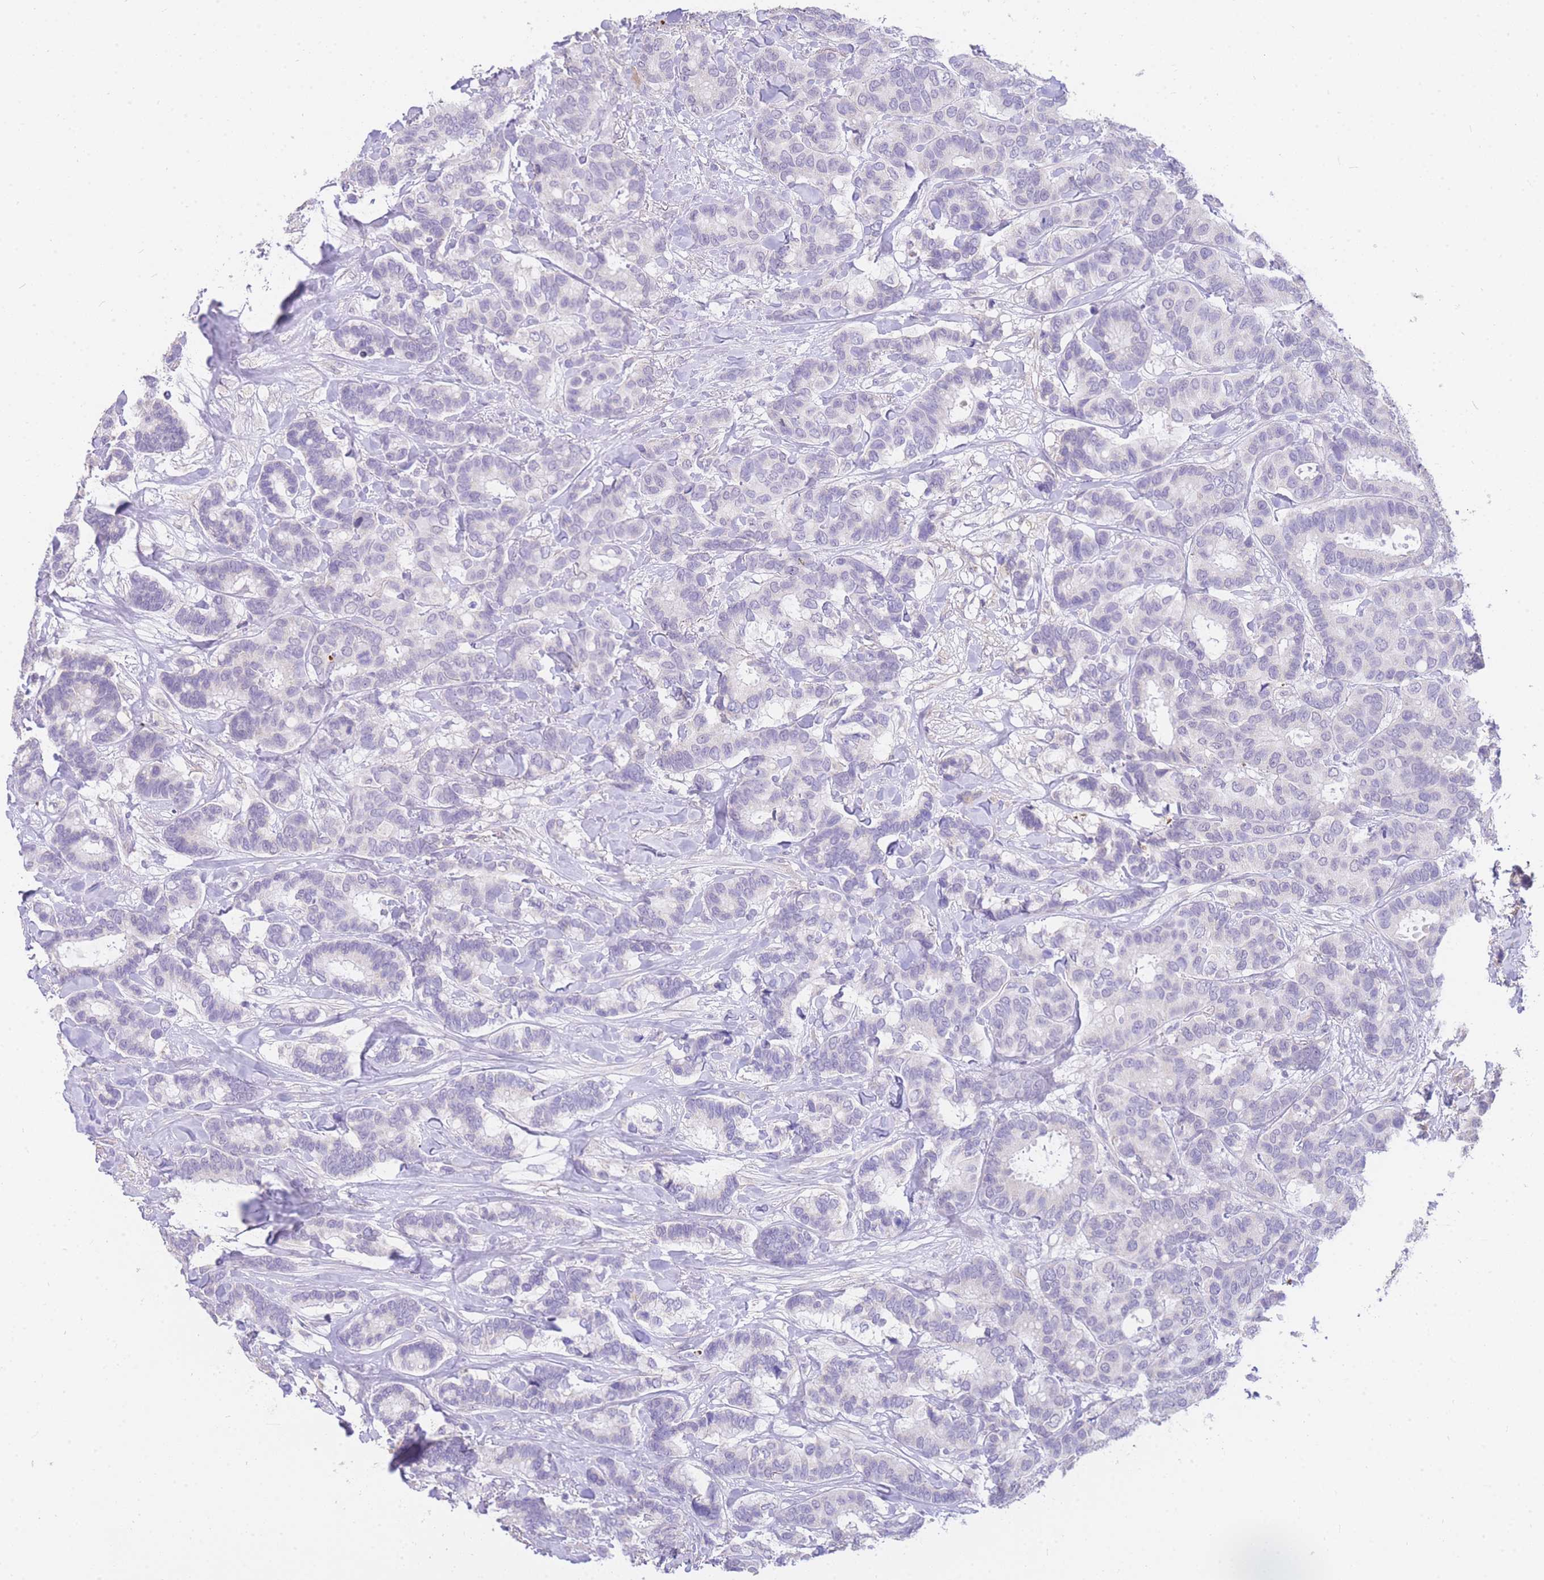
{"staining": {"intensity": "negative", "quantity": "none", "location": "none"}, "tissue": "breast cancer", "cell_type": "Tumor cells", "image_type": "cancer", "snomed": [{"axis": "morphology", "description": "Normal tissue, NOS"}, {"axis": "morphology", "description": "Duct carcinoma"}, {"axis": "topography", "description": "Breast"}], "caption": "Immunohistochemistry (IHC) of breast infiltrating ductal carcinoma displays no positivity in tumor cells.", "gene": "C2orf88", "patient": {"sex": "female", "age": 87}}